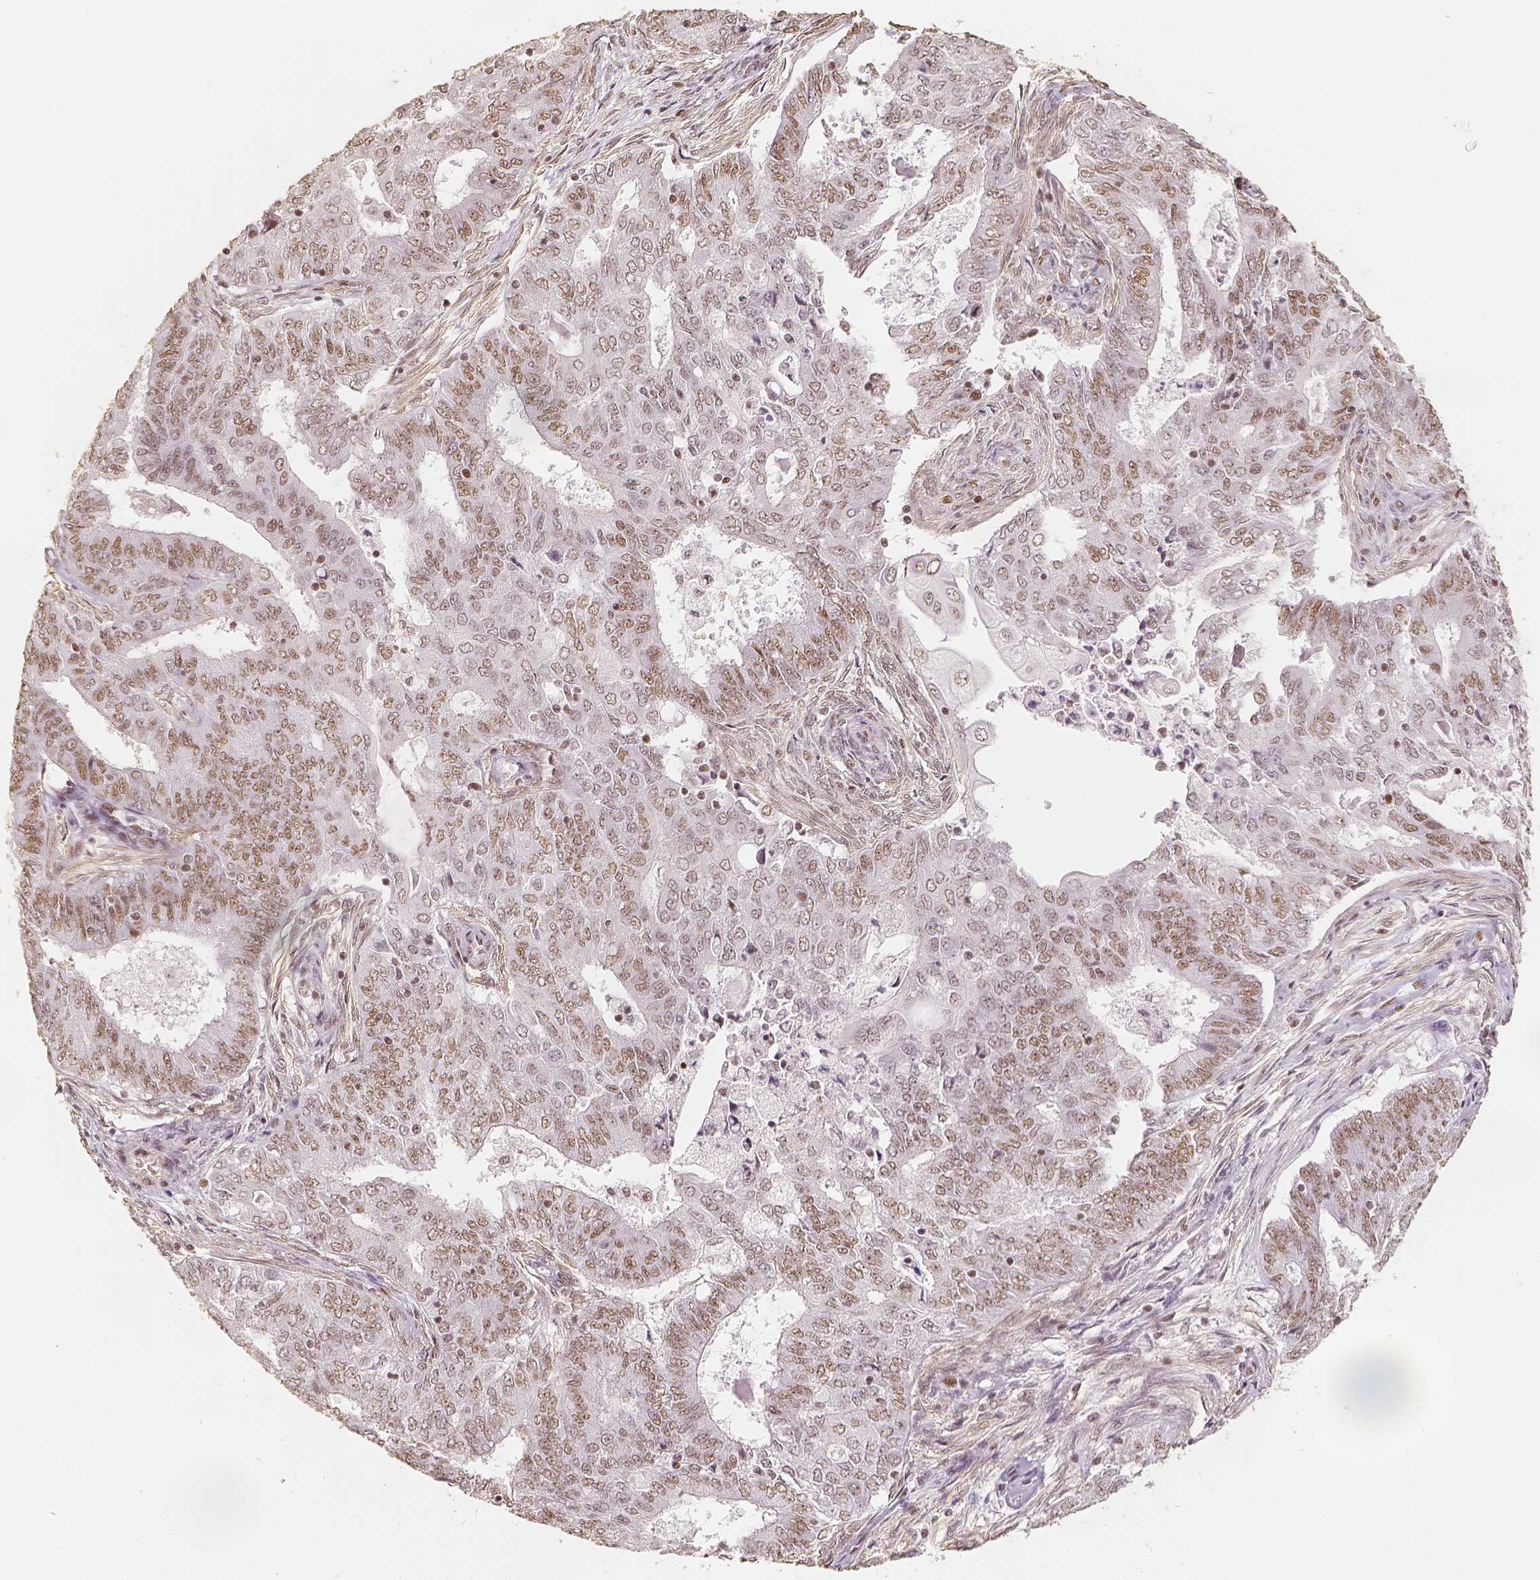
{"staining": {"intensity": "weak", "quantity": ">75%", "location": "nuclear"}, "tissue": "endometrial cancer", "cell_type": "Tumor cells", "image_type": "cancer", "snomed": [{"axis": "morphology", "description": "Adenocarcinoma, NOS"}, {"axis": "topography", "description": "Endometrium"}], "caption": "Endometrial cancer (adenocarcinoma) was stained to show a protein in brown. There is low levels of weak nuclear expression in about >75% of tumor cells. Nuclei are stained in blue.", "gene": "HDAC1", "patient": {"sex": "female", "age": 62}}